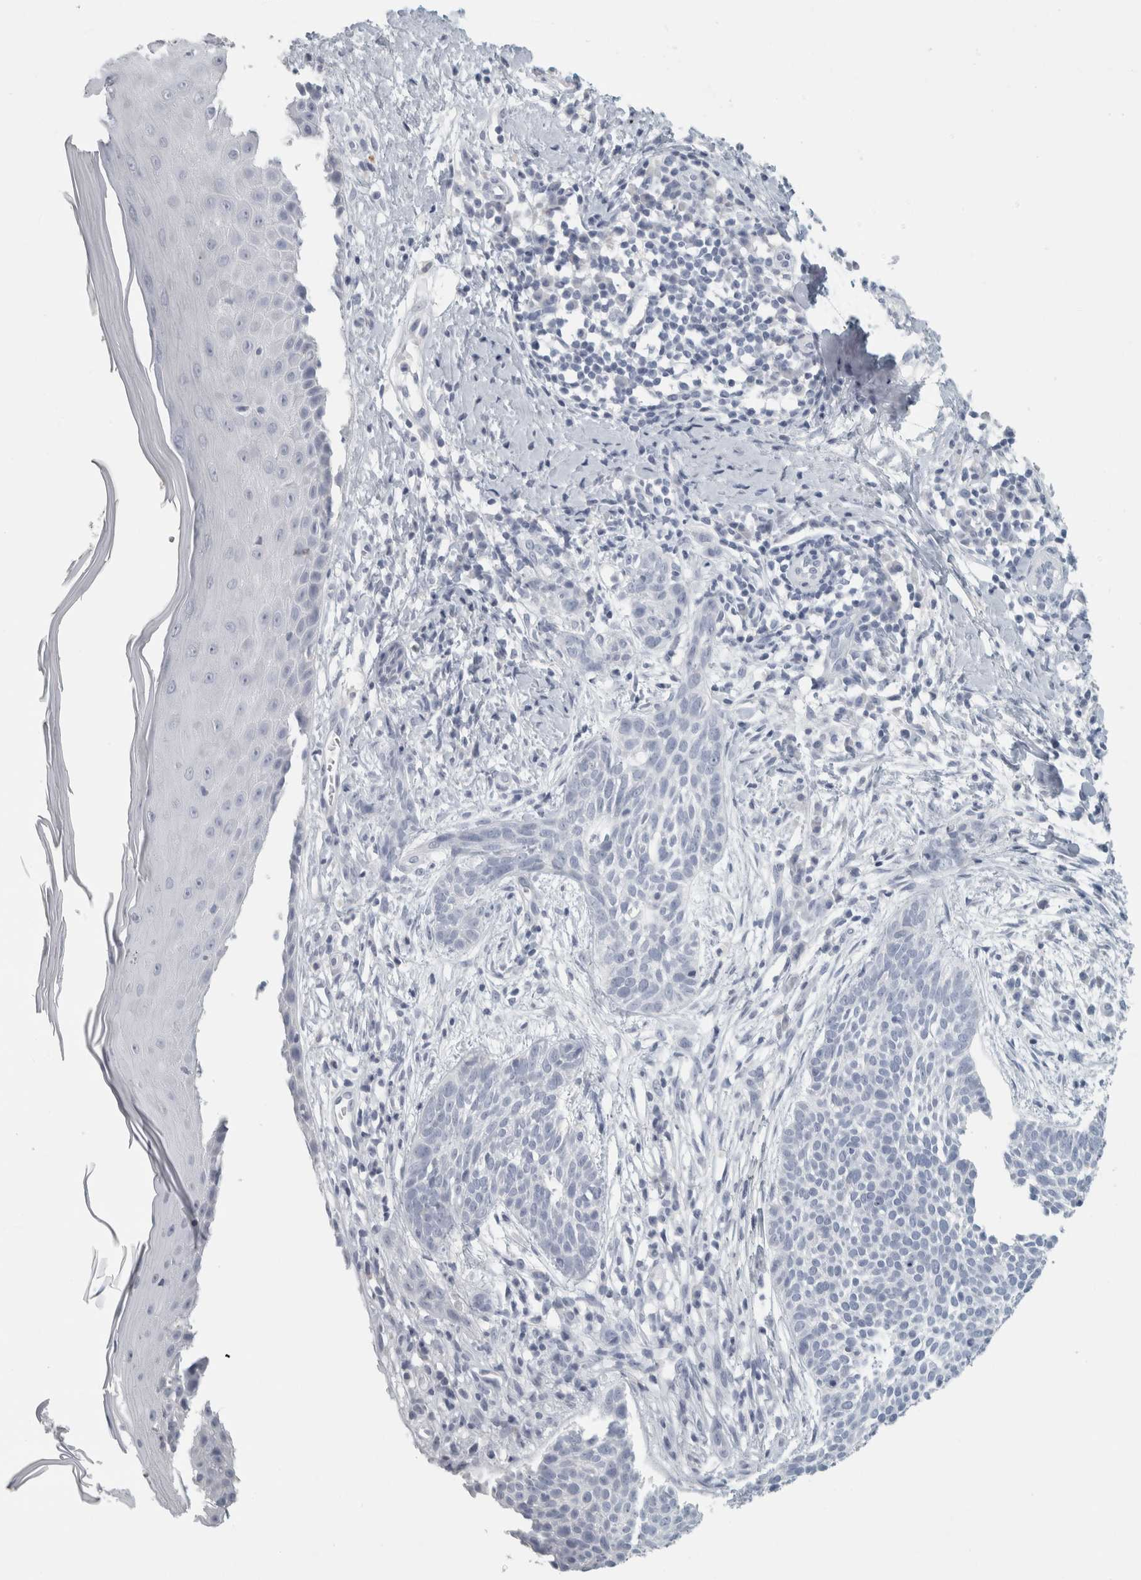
{"staining": {"intensity": "negative", "quantity": "none", "location": "none"}, "tissue": "skin cancer", "cell_type": "Tumor cells", "image_type": "cancer", "snomed": [{"axis": "morphology", "description": "Normal tissue, NOS"}, {"axis": "morphology", "description": "Basal cell carcinoma"}, {"axis": "topography", "description": "Skin"}], "caption": "Immunohistochemistry photomicrograph of skin cancer stained for a protein (brown), which reveals no staining in tumor cells. Brightfield microscopy of IHC stained with DAB (brown) and hematoxylin (blue), captured at high magnification.", "gene": "SLC28A3", "patient": {"sex": "male", "age": 67}}